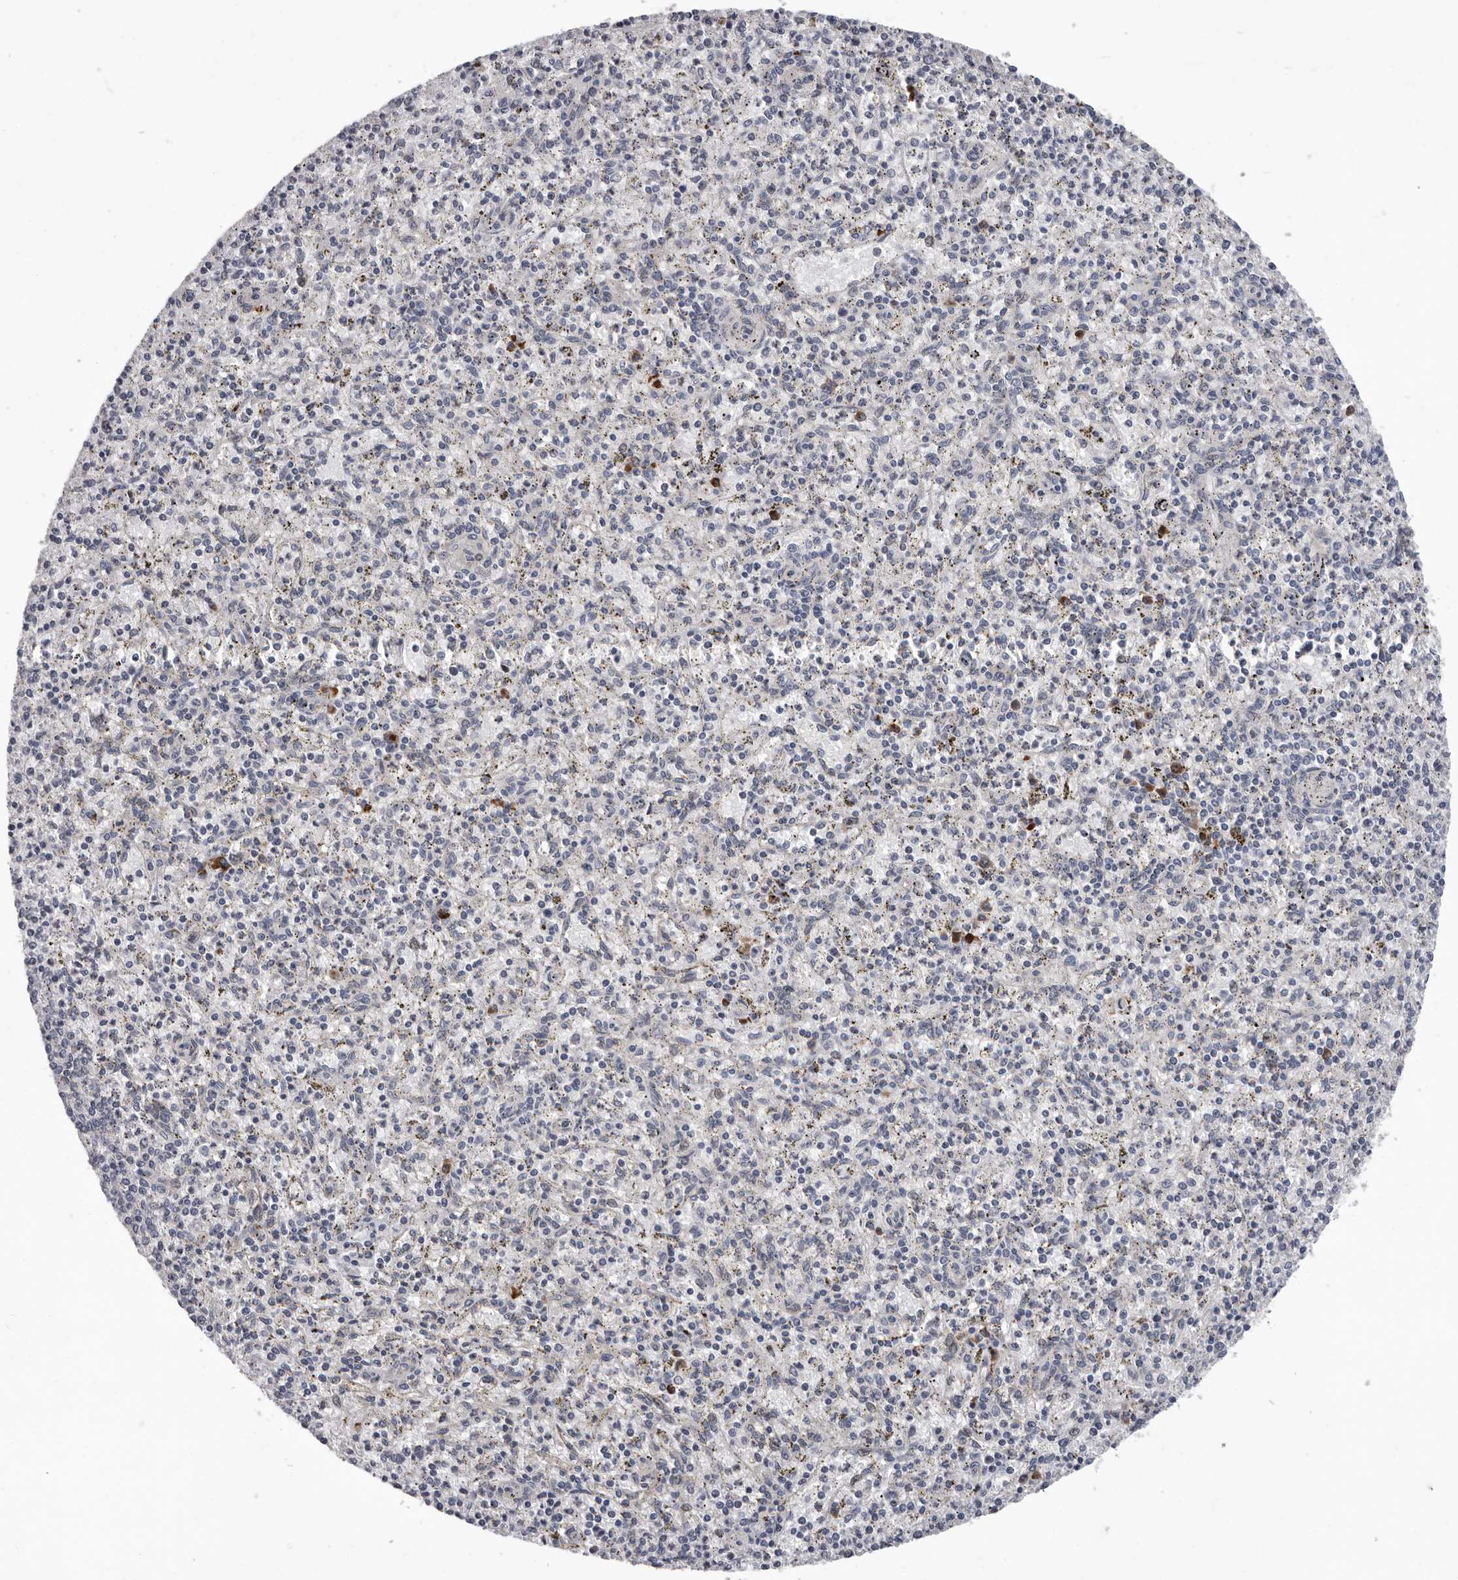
{"staining": {"intensity": "negative", "quantity": "none", "location": "none"}, "tissue": "spleen", "cell_type": "Cells in red pulp", "image_type": "normal", "snomed": [{"axis": "morphology", "description": "Normal tissue, NOS"}, {"axis": "topography", "description": "Spleen"}], "caption": "Immunohistochemistry (IHC) photomicrograph of normal spleen stained for a protein (brown), which exhibits no staining in cells in red pulp. The staining is performed using DAB (3,3'-diaminobenzidine) brown chromogen with nuclei counter-stained in using hematoxylin.", "gene": "ATXN3L", "patient": {"sex": "male", "age": 72}}